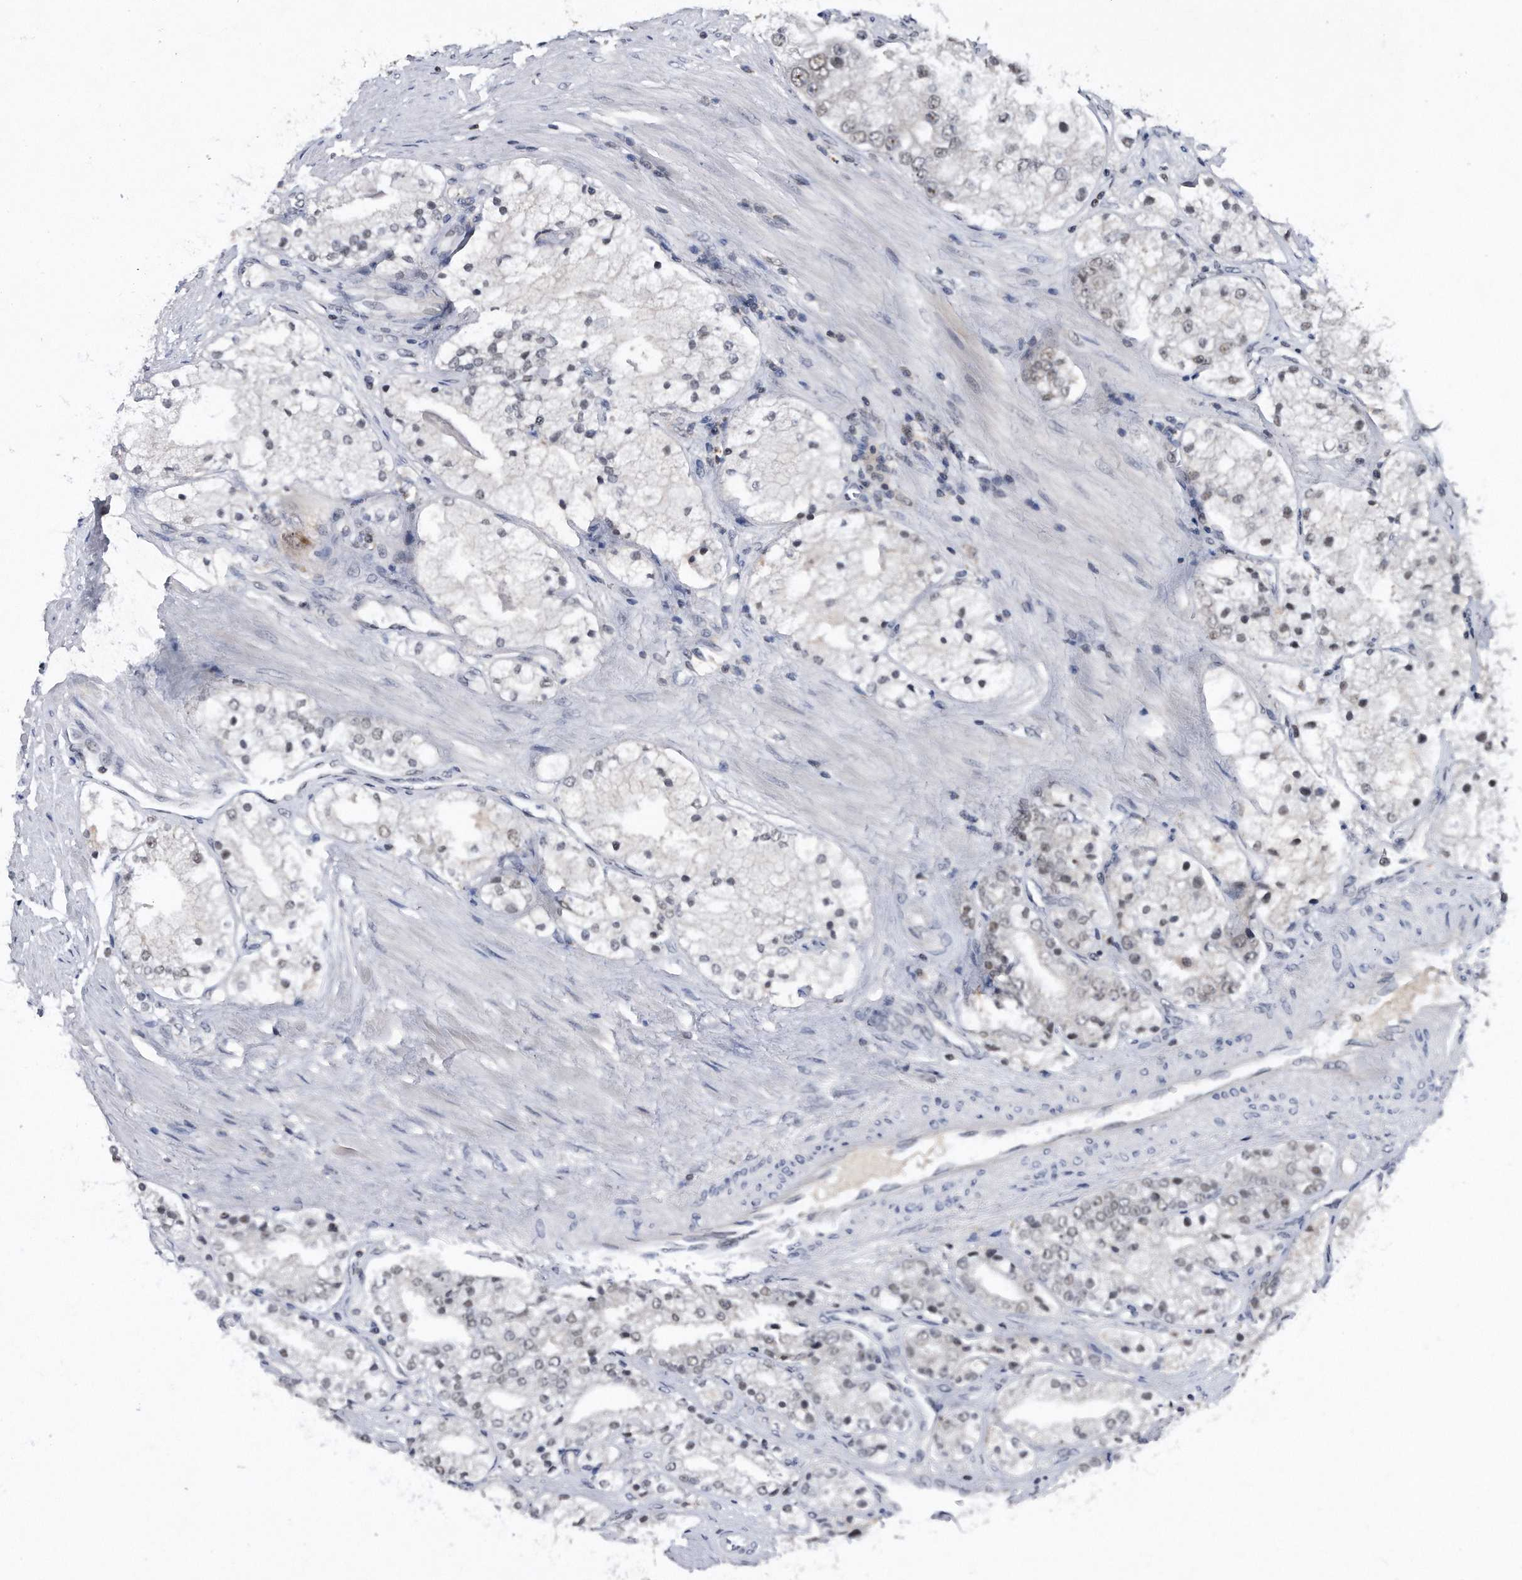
{"staining": {"intensity": "negative", "quantity": "none", "location": "none"}, "tissue": "prostate cancer", "cell_type": "Tumor cells", "image_type": "cancer", "snomed": [{"axis": "morphology", "description": "Adenocarcinoma, High grade"}, {"axis": "topography", "description": "Prostate"}], "caption": "Prostate adenocarcinoma (high-grade) was stained to show a protein in brown. There is no significant positivity in tumor cells. (Immunohistochemistry, brightfield microscopy, high magnification).", "gene": "VIRMA", "patient": {"sex": "male", "age": 50}}